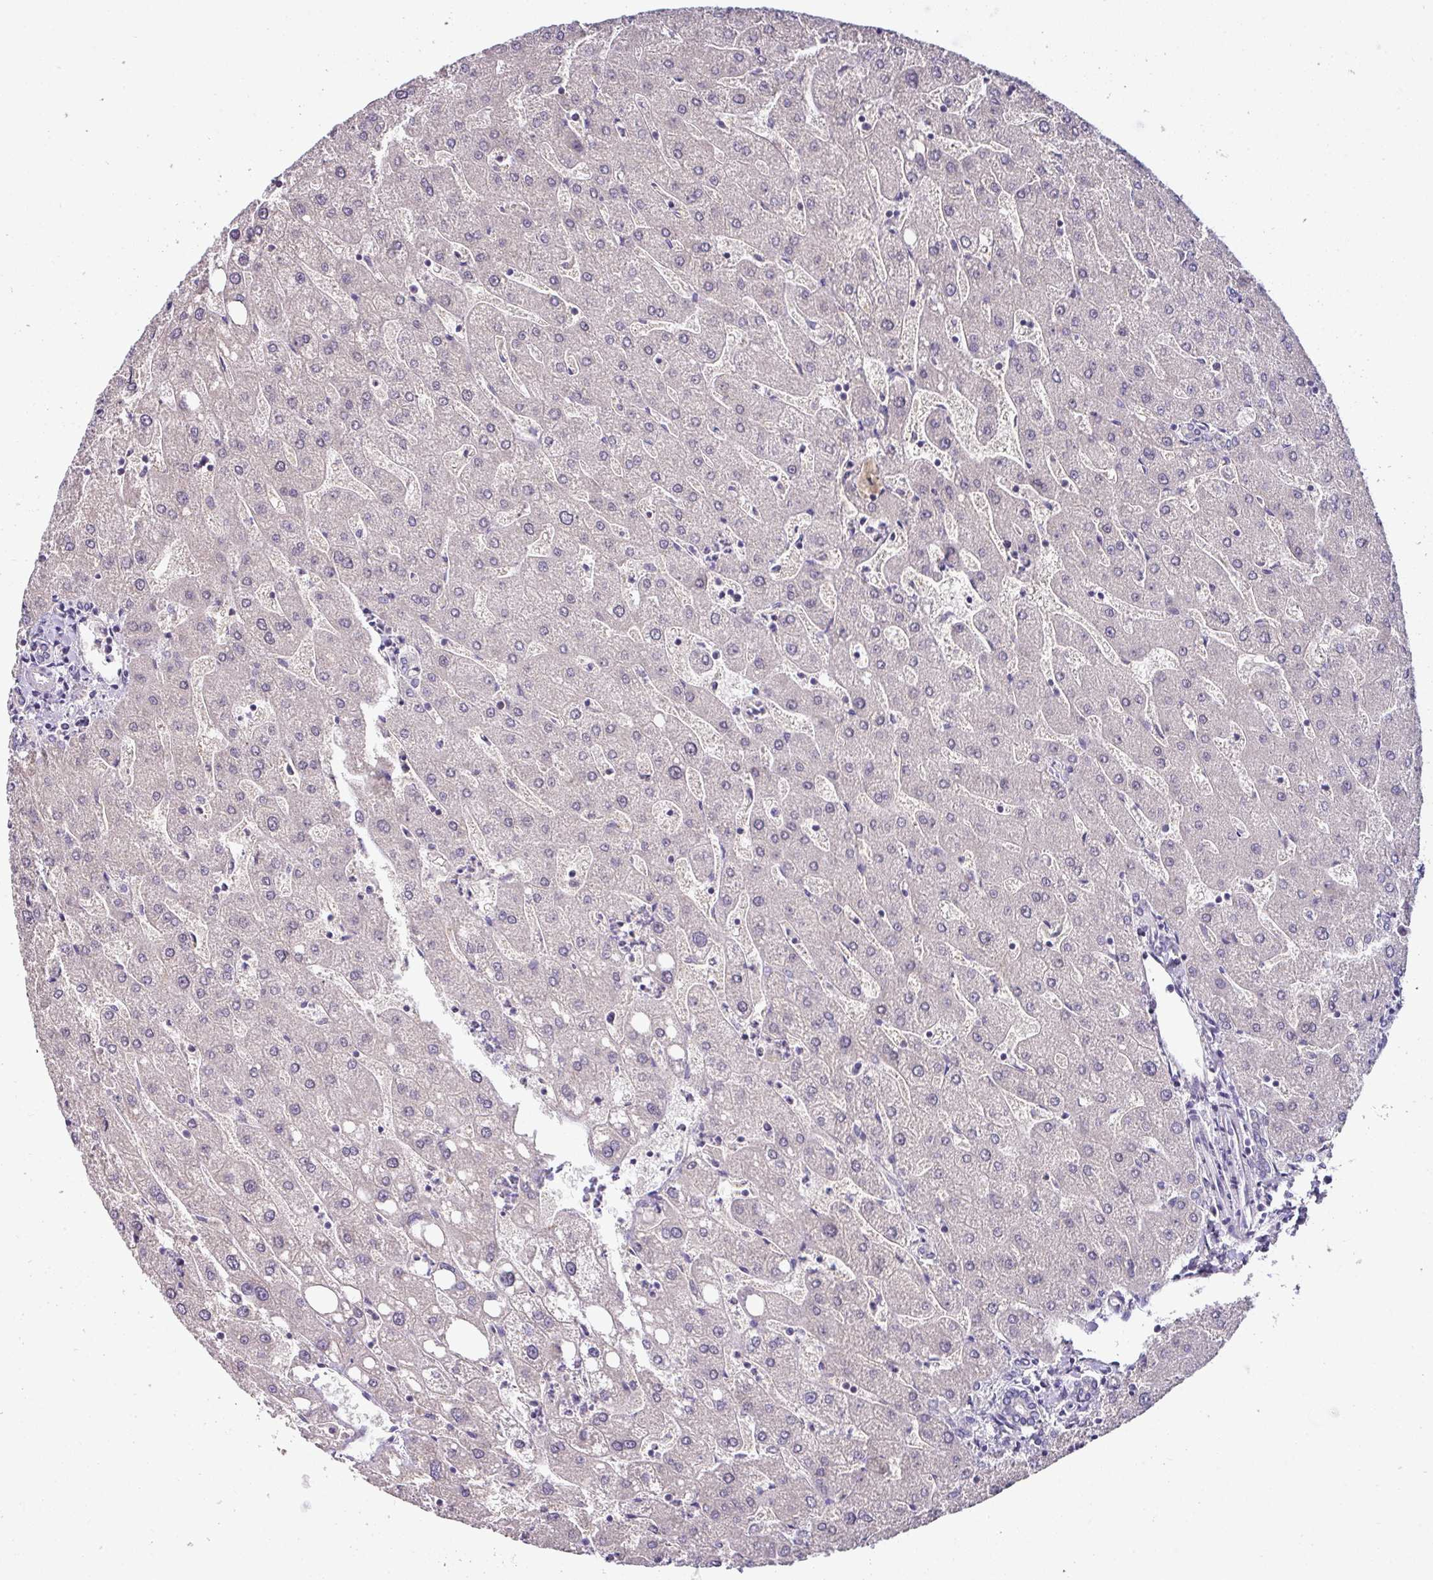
{"staining": {"intensity": "negative", "quantity": "none", "location": "none"}, "tissue": "liver", "cell_type": "Cholangiocytes", "image_type": "normal", "snomed": [{"axis": "morphology", "description": "Normal tissue, NOS"}, {"axis": "topography", "description": "Liver"}], "caption": "Image shows no protein staining in cholangiocytes of unremarkable liver.", "gene": "NAPSA", "patient": {"sex": "male", "age": 67}}